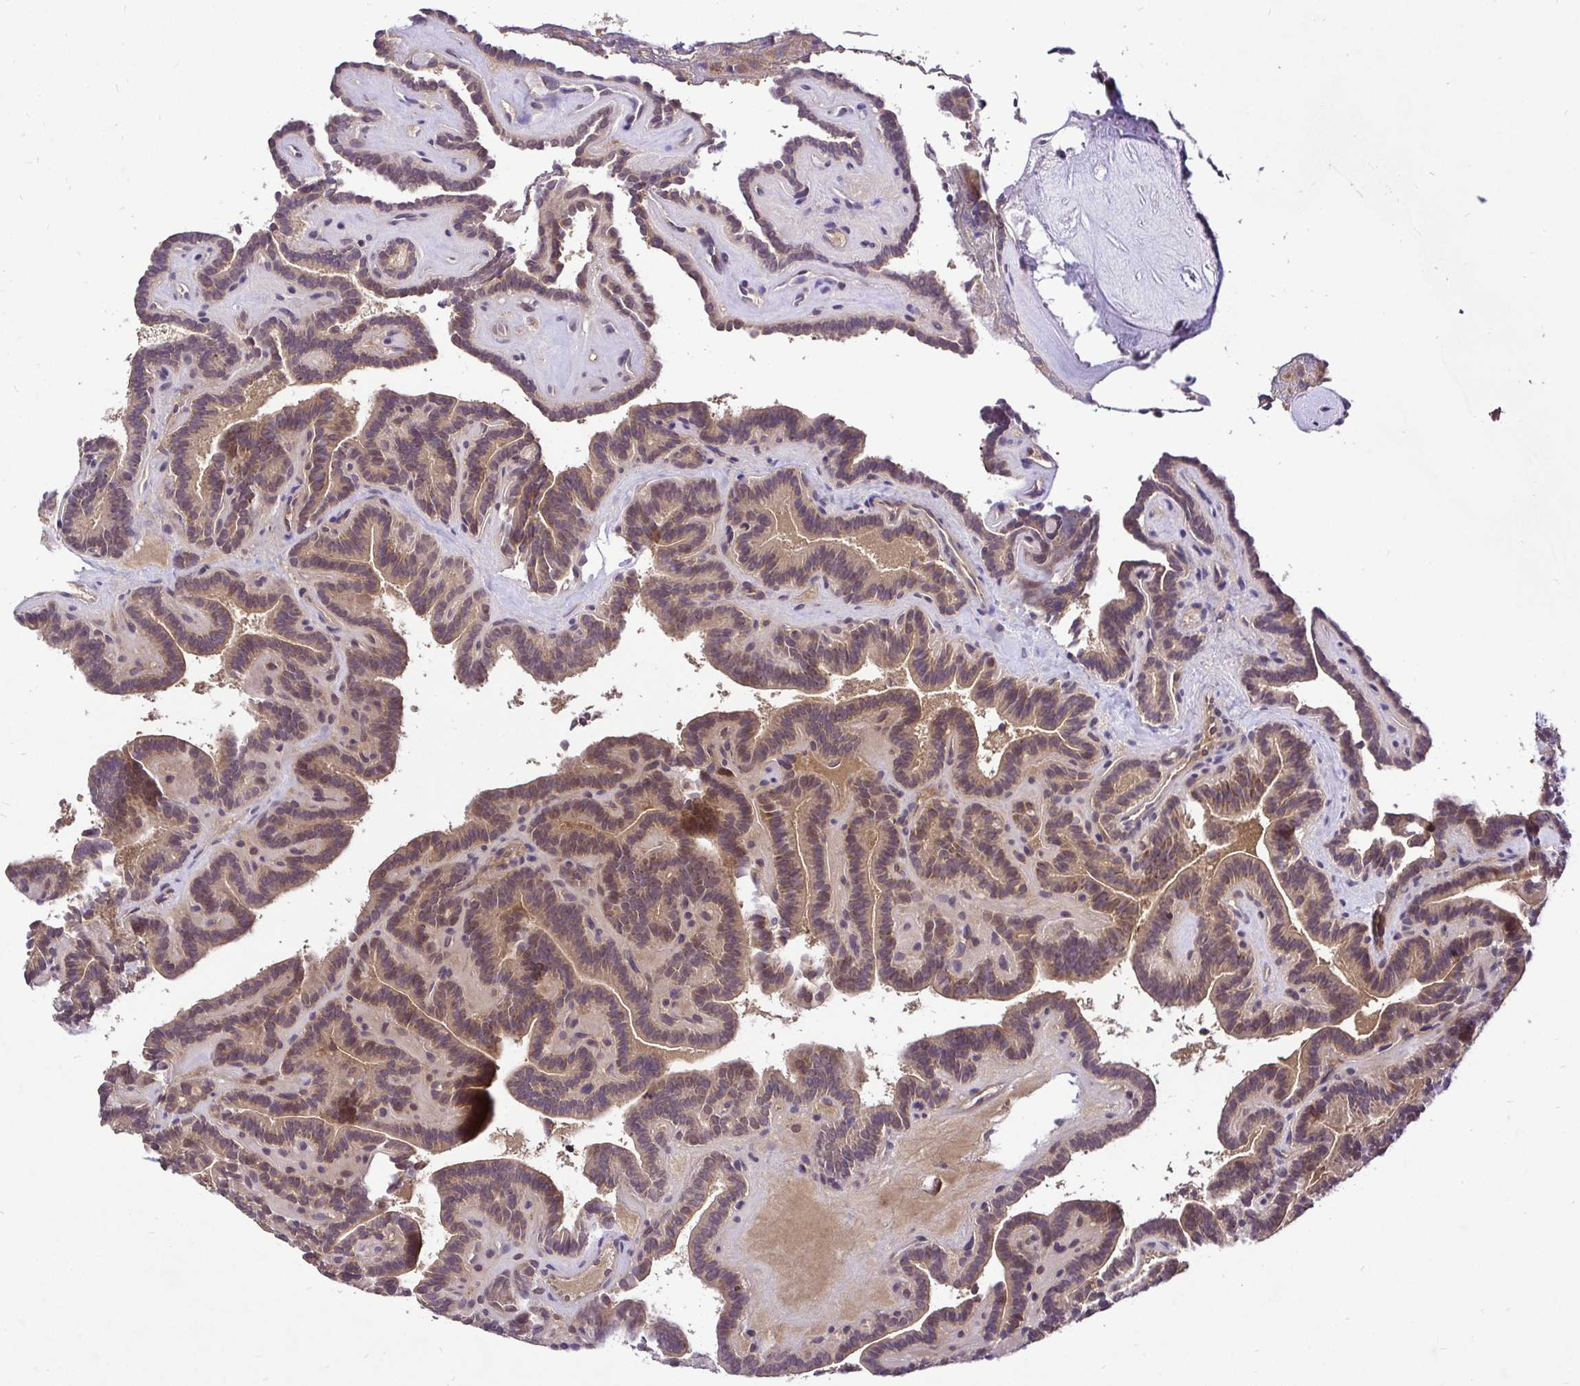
{"staining": {"intensity": "weak", "quantity": ">75%", "location": "cytoplasmic/membranous,nuclear"}, "tissue": "thyroid cancer", "cell_type": "Tumor cells", "image_type": "cancer", "snomed": [{"axis": "morphology", "description": "Papillary adenocarcinoma, NOS"}, {"axis": "topography", "description": "Thyroid gland"}], "caption": "DAB immunohistochemical staining of thyroid cancer reveals weak cytoplasmic/membranous and nuclear protein positivity in approximately >75% of tumor cells. Nuclei are stained in blue.", "gene": "UBE2M", "patient": {"sex": "female", "age": 21}}